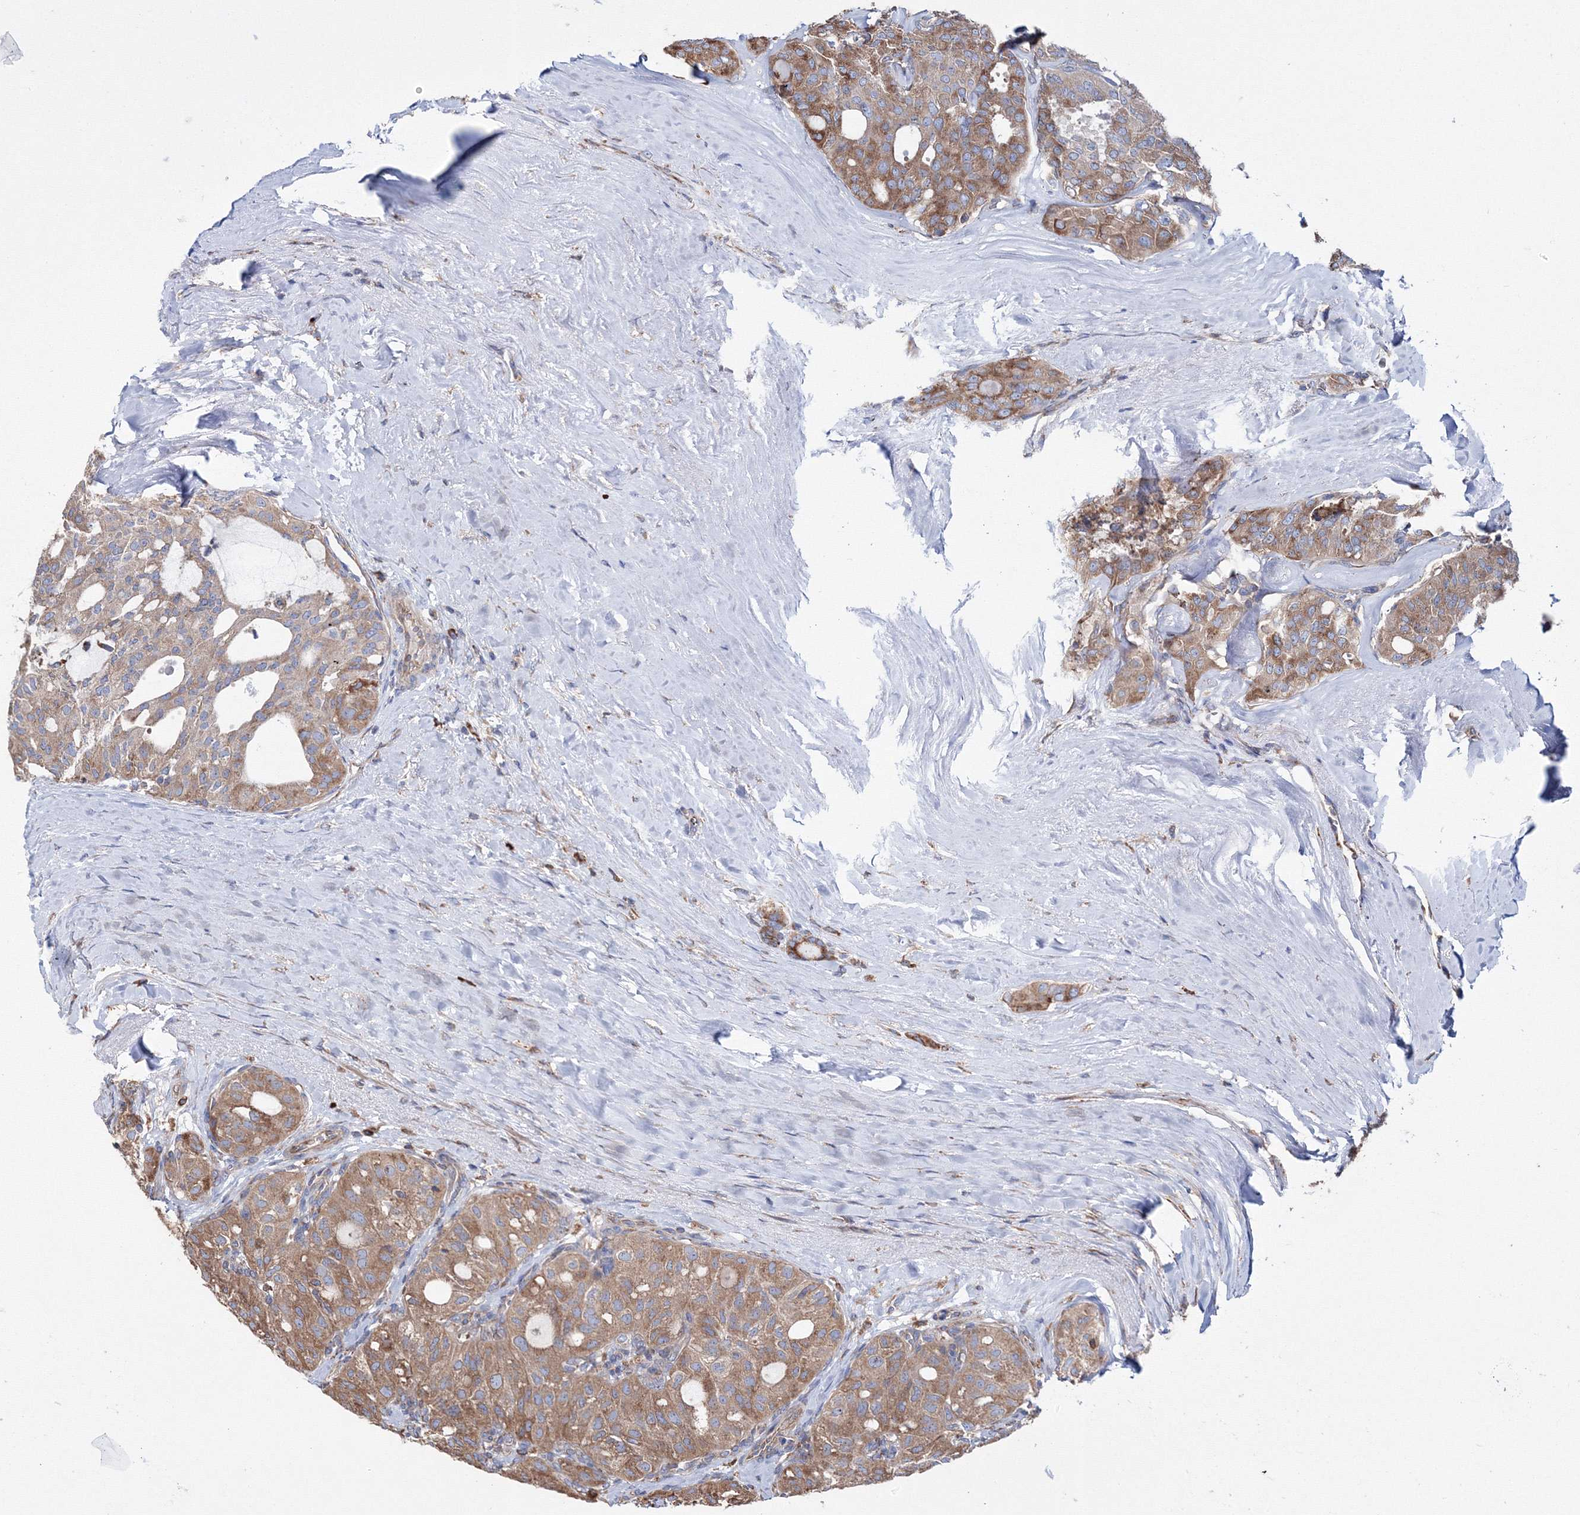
{"staining": {"intensity": "moderate", "quantity": ">75%", "location": "cytoplasmic/membranous"}, "tissue": "thyroid cancer", "cell_type": "Tumor cells", "image_type": "cancer", "snomed": [{"axis": "morphology", "description": "Follicular adenoma carcinoma, NOS"}, {"axis": "topography", "description": "Thyroid gland"}], "caption": "Brown immunohistochemical staining in thyroid follicular adenoma carcinoma displays moderate cytoplasmic/membranous positivity in approximately >75% of tumor cells.", "gene": "VPS8", "patient": {"sex": "male", "age": 75}}